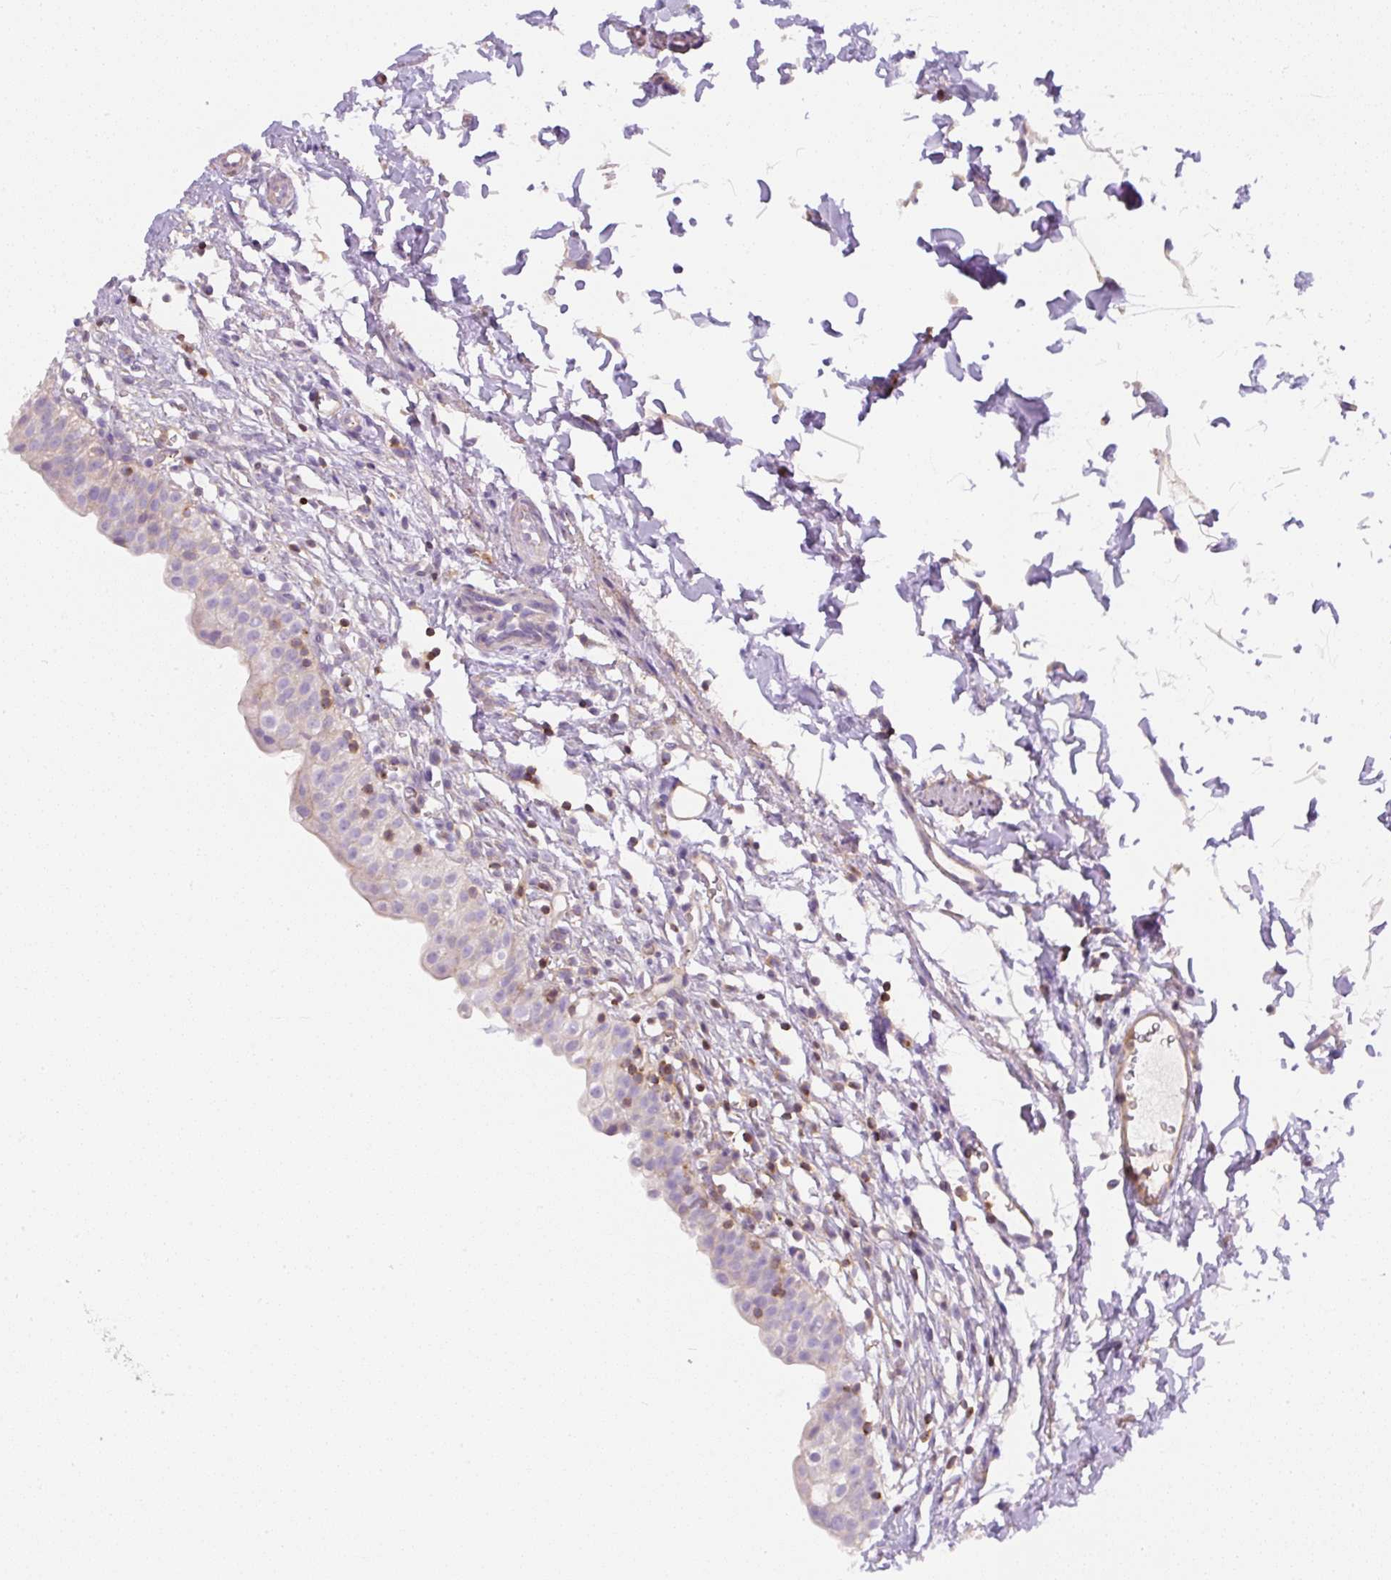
{"staining": {"intensity": "weak", "quantity": "<25%", "location": "cytoplasmic/membranous"}, "tissue": "urinary bladder", "cell_type": "Urothelial cells", "image_type": "normal", "snomed": [{"axis": "morphology", "description": "Normal tissue, NOS"}, {"axis": "topography", "description": "Urinary bladder"}, {"axis": "topography", "description": "Peripheral nerve tissue"}], "caption": "A photomicrograph of urinary bladder stained for a protein shows no brown staining in urothelial cells. (Stains: DAB (3,3'-diaminobenzidine) immunohistochemistry (IHC) with hematoxylin counter stain, Microscopy: brightfield microscopy at high magnification).", "gene": "PIP5KL1", "patient": {"sex": "male", "age": 55}}